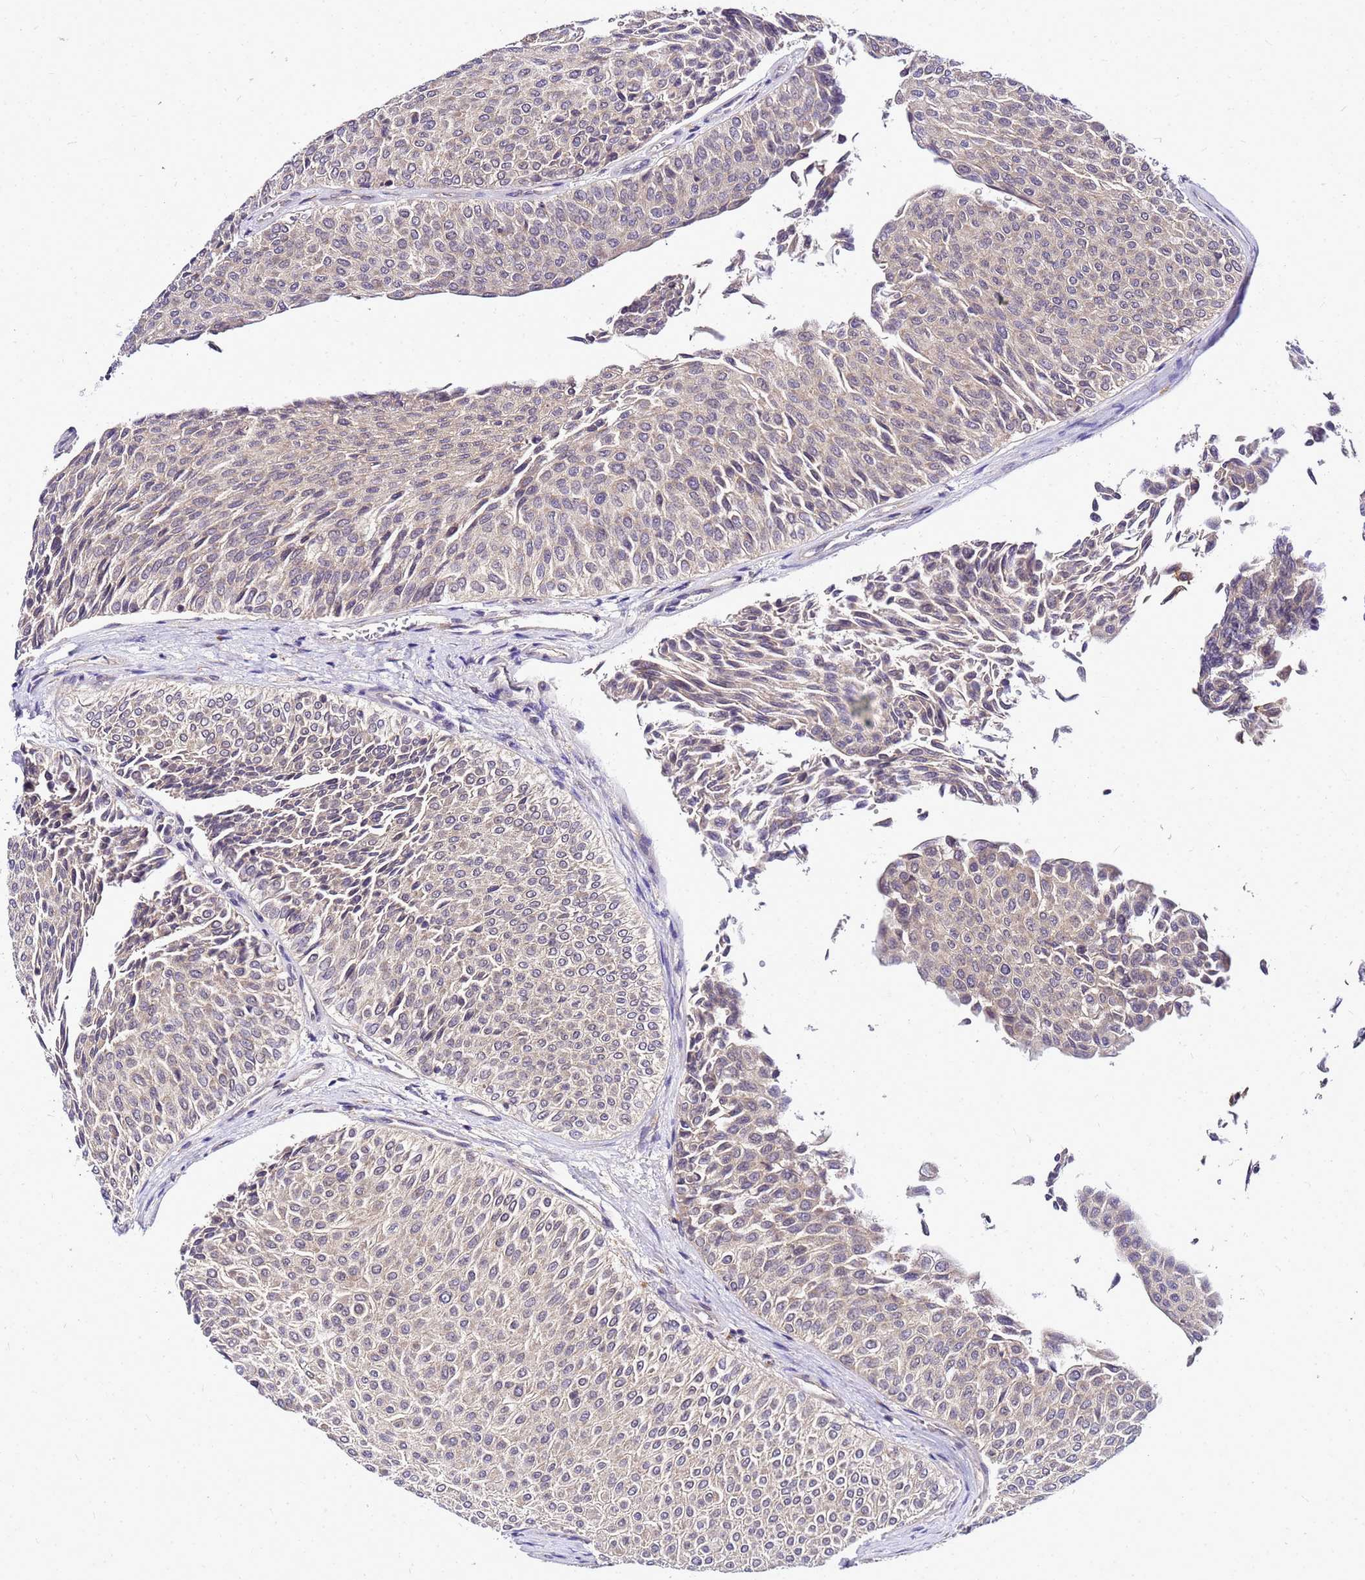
{"staining": {"intensity": "weak", "quantity": "25%-75%", "location": "cytoplasmic/membranous"}, "tissue": "urothelial cancer", "cell_type": "Tumor cells", "image_type": "cancer", "snomed": [{"axis": "morphology", "description": "Urothelial carcinoma, Low grade"}, {"axis": "topography", "description": "Urinary bladder"}], "caption": "This micrograph shows urothelial cancer stained with immunohistochemistry to label a protein in brown. The cytoplasmic/membranous of tumor cells show weak positivity for the protein. Nuclei are counter-stained blue.", "gene": "SAT1", "patient": {"sex": "male", "age": 78}}